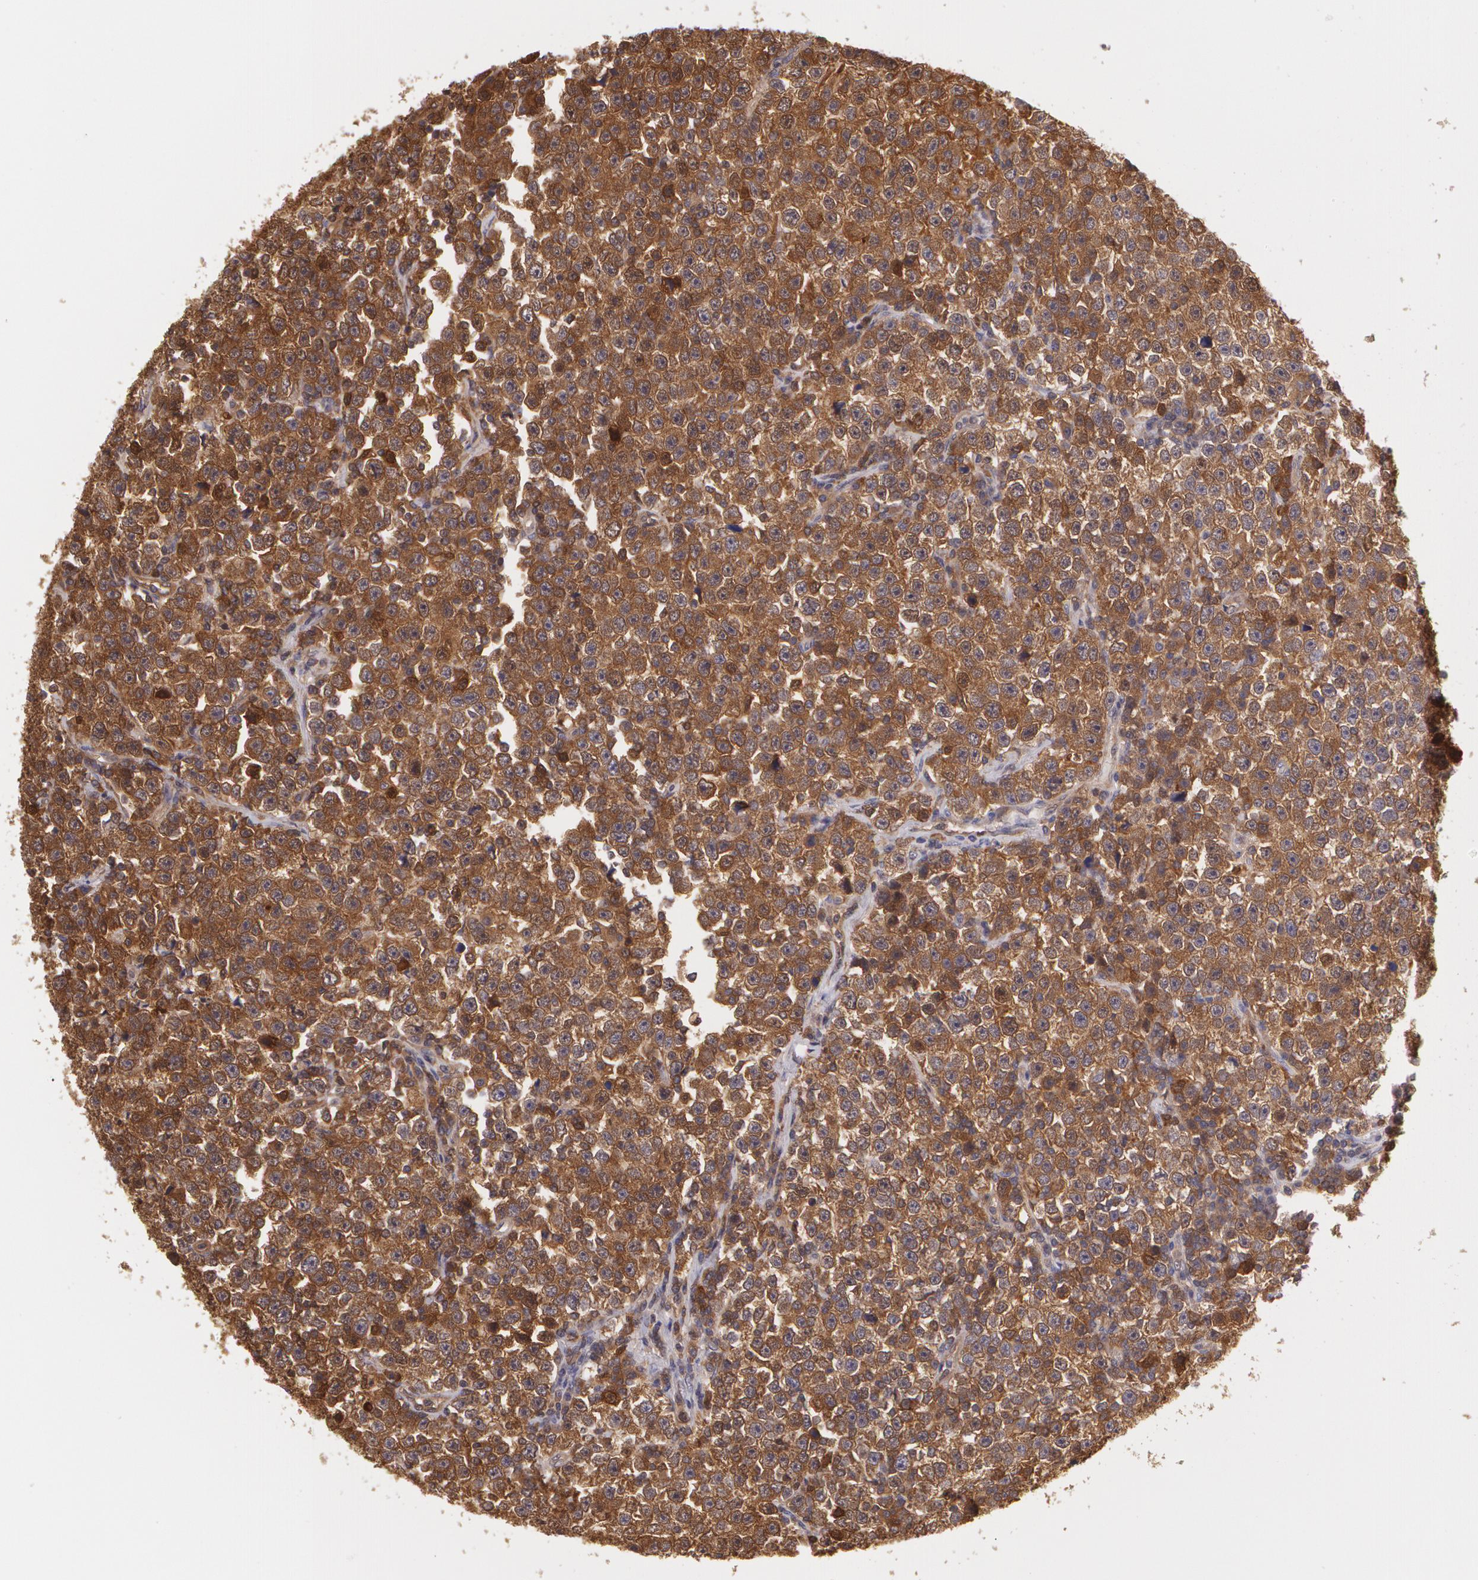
{"staining": {"intensity": "strong", "quantity": ">75%", "location": "cytoplasmic/membranous"}, "tissue": "testis cancer", "cell_type": "Tumor cells", "image_type": "cancer", "snomed": [{"axis": "morphology", "description": "Seminoma, NOS"}, {"axis": "topography", "description": "Testis"}], "caption": "This photomicrograph exhibits IHC staining of human testis seminoma, with high strong cytoplasmic/membranous positivity in approximately >75% of tumor cells.", "gene": "HSPH1", "patient": {"sex": "male", "age": 43}}